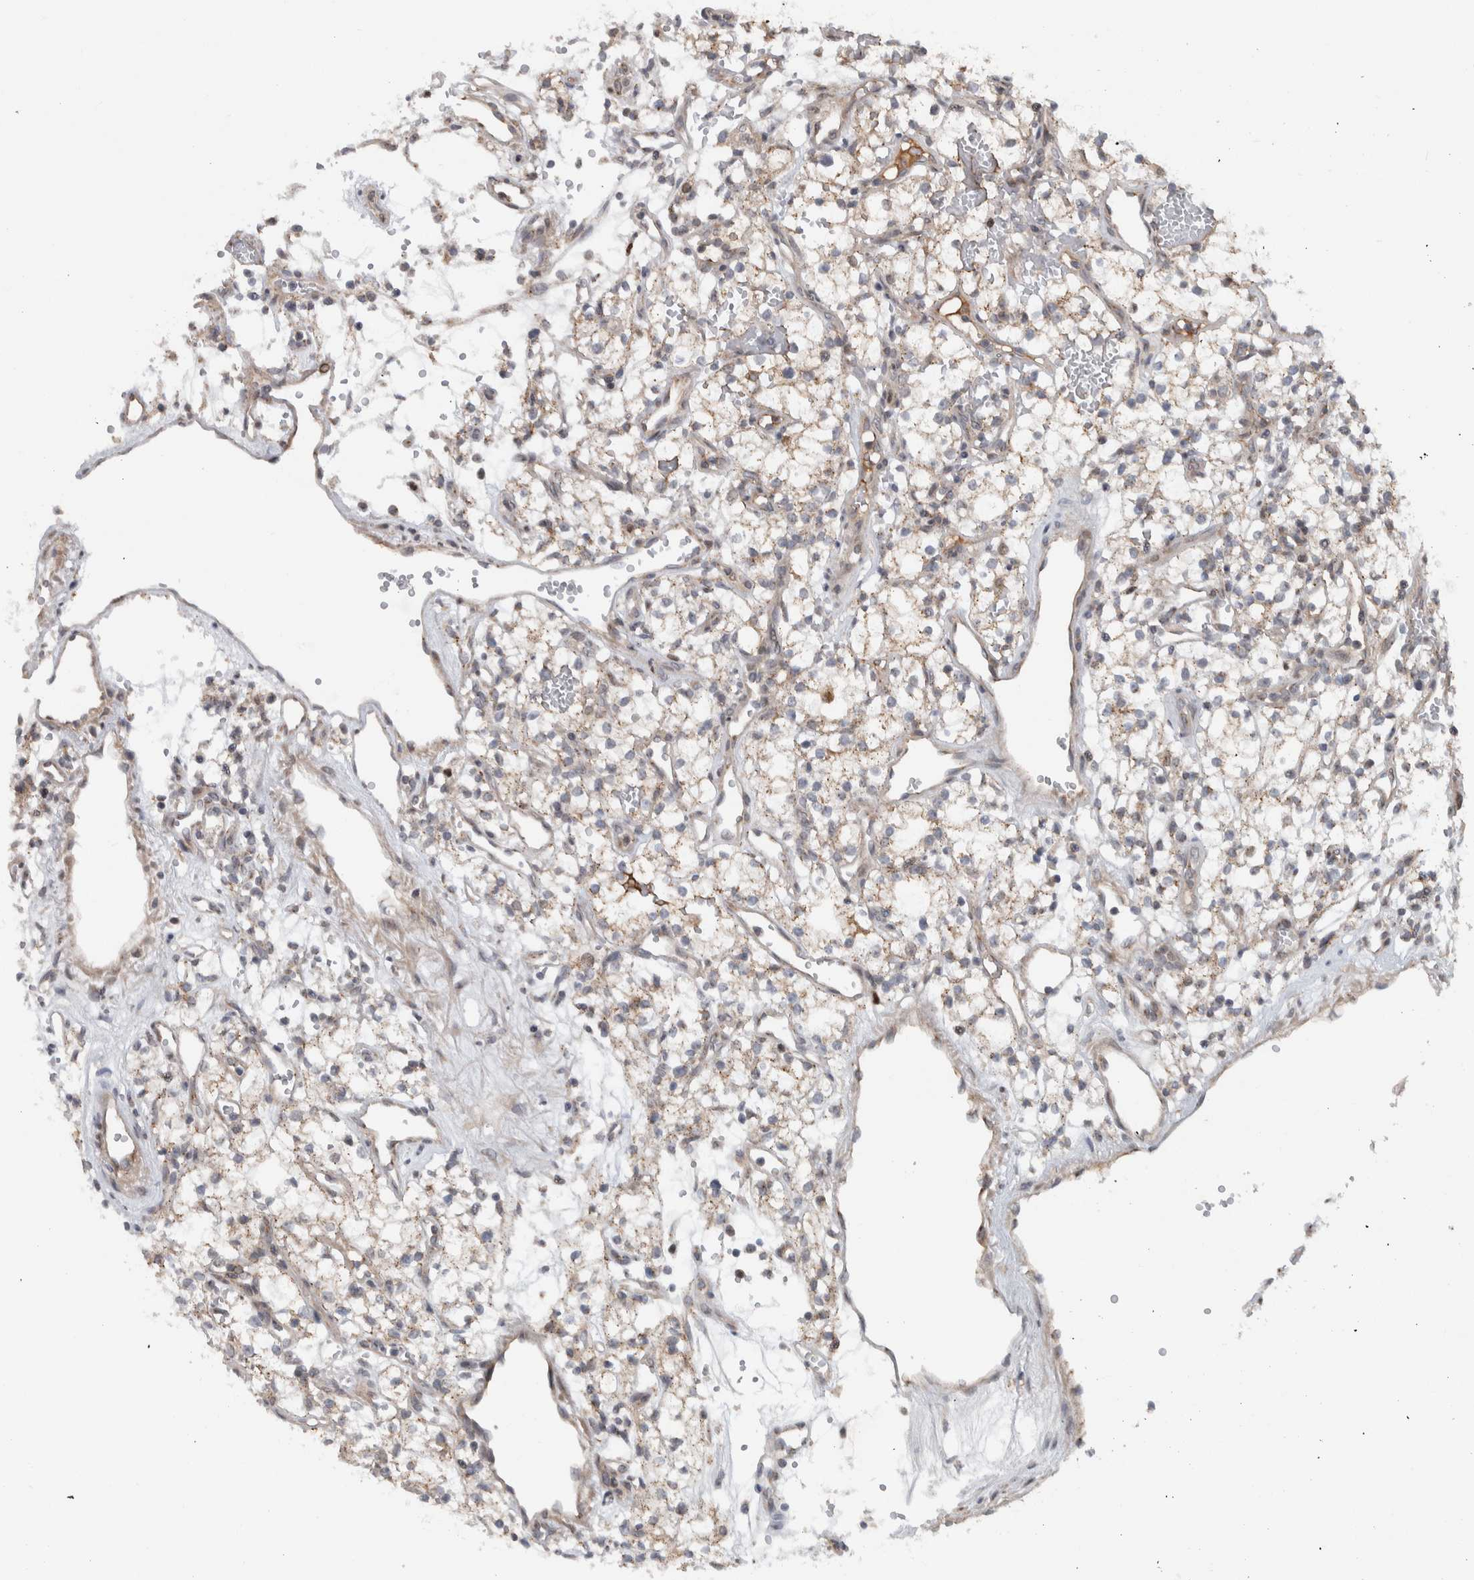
{"staining": {"intensity": "weak", "quantity": ">75%", "location": "cytoplasmic/membranous"}, "tissue": "renal cancer", "cell_type": "Tumor cells", "image_type": "cancer", "snomed": [{"axis": "morphology", "description": "Adenocarcinoma, NOS"}, {"axis": "topography", "description": "Kidney"}], "caption": "A low amount of weak cytoplasmic/membranous positivity is present in approximately >75% of tumor cells in renal adenocarcinoma tissue.", "gene": "MSL1", "patient": {"sex": "male", "age": 59}}